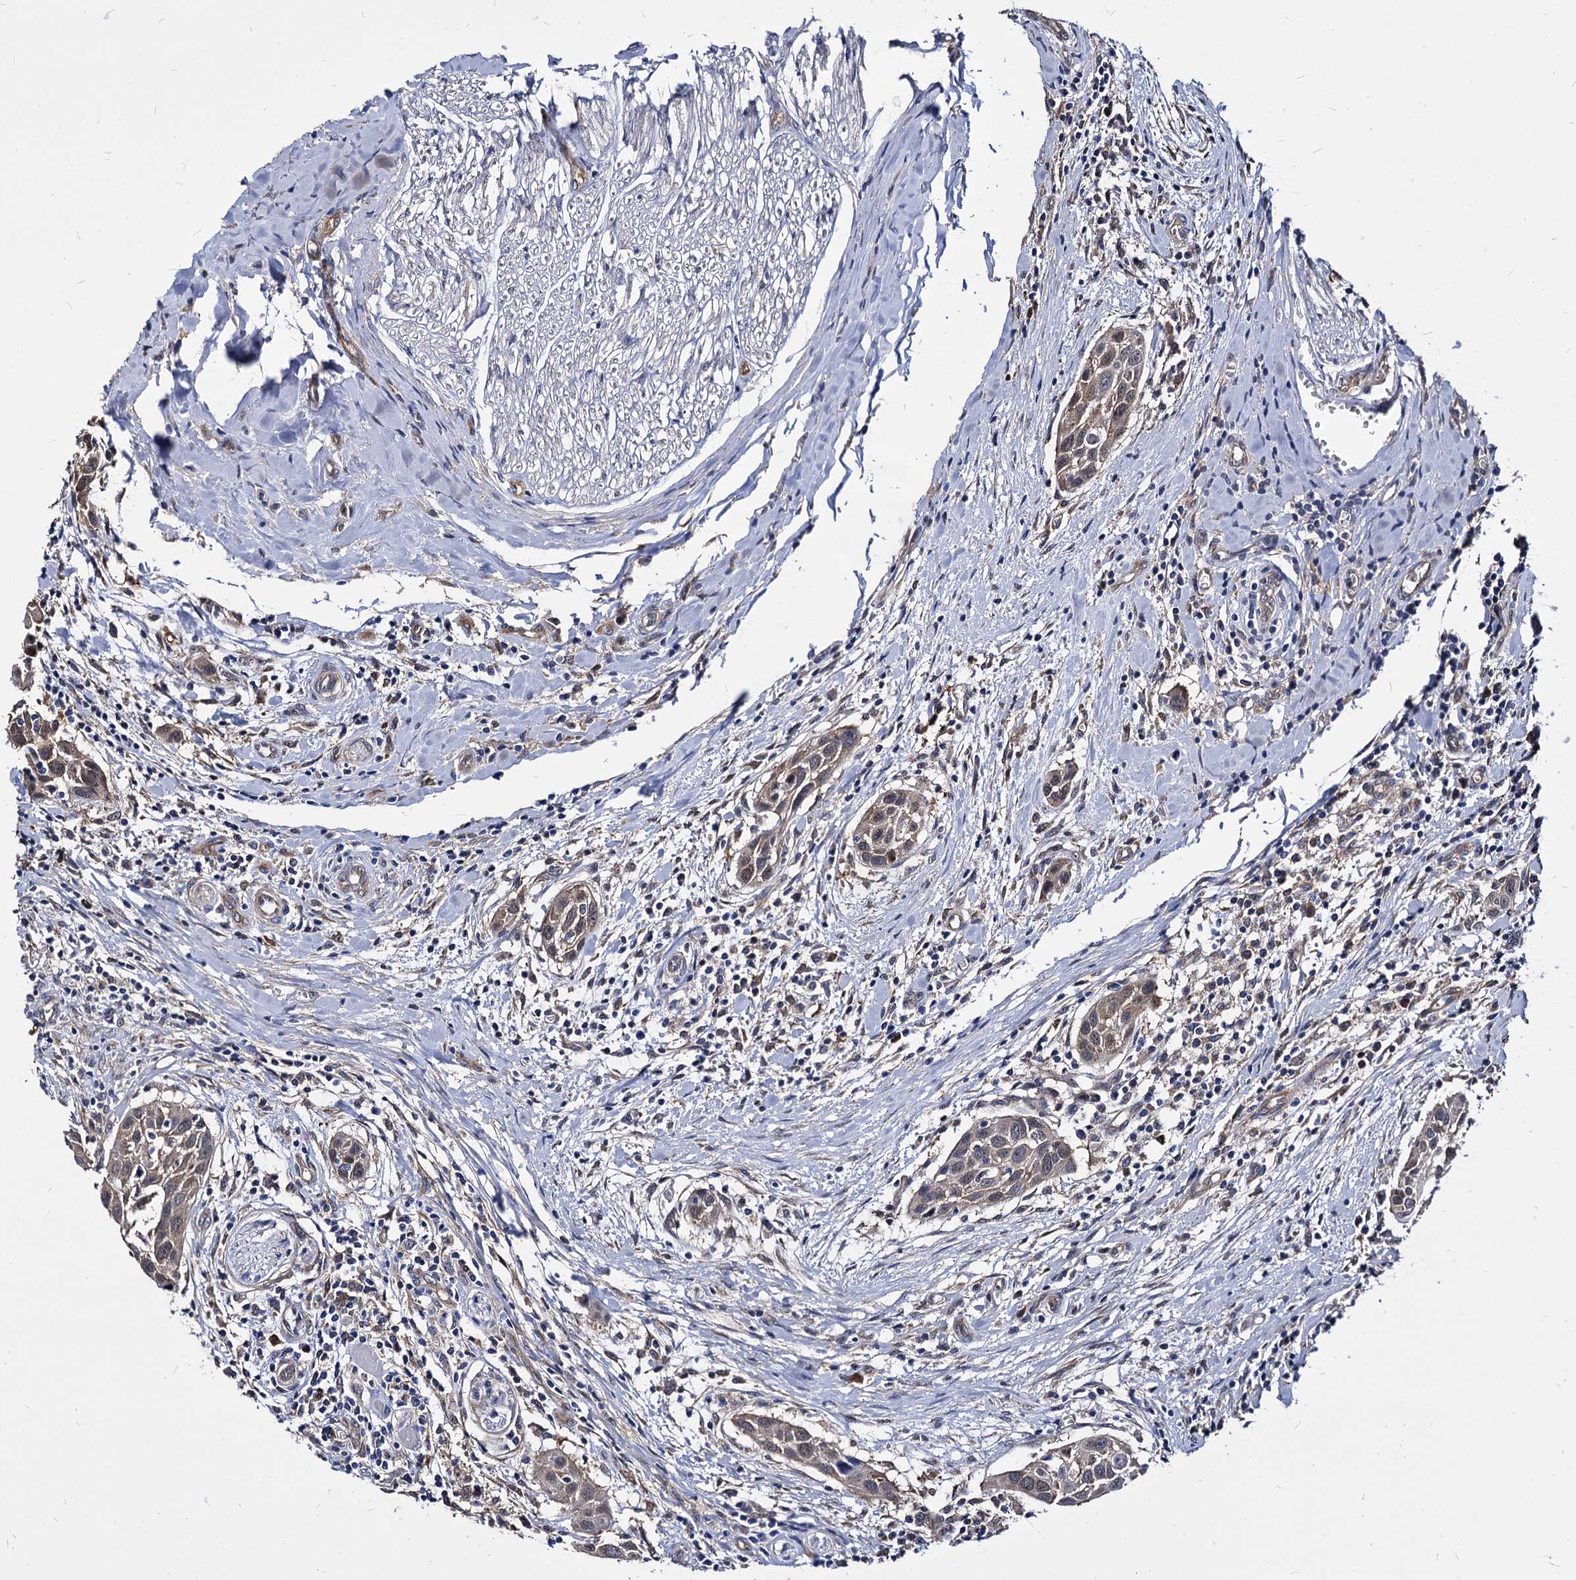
{"staining": {"intensity": "moderate", "quantity": ">75%", "location": "cytoplasmic/membranous"}, "tissue": "head and neck cancer", "cell_type": "Tumor cells", "image_type": "cancer", "snomed": [{"axis": "morphology", "description": "Squamous cell carcinoma, NOS"}, {"axis": "topography", "description": "Oral tissue"}, {"axis": "topography", "description": "Head-Neck"}], "caption": "Protein staining exhibits moderate cytoplasmic/membranous staining in about >75% of tumor cells in head and neck cancer.", "gene": "NME1", "patient": {"sex": "female", "age": 50}}